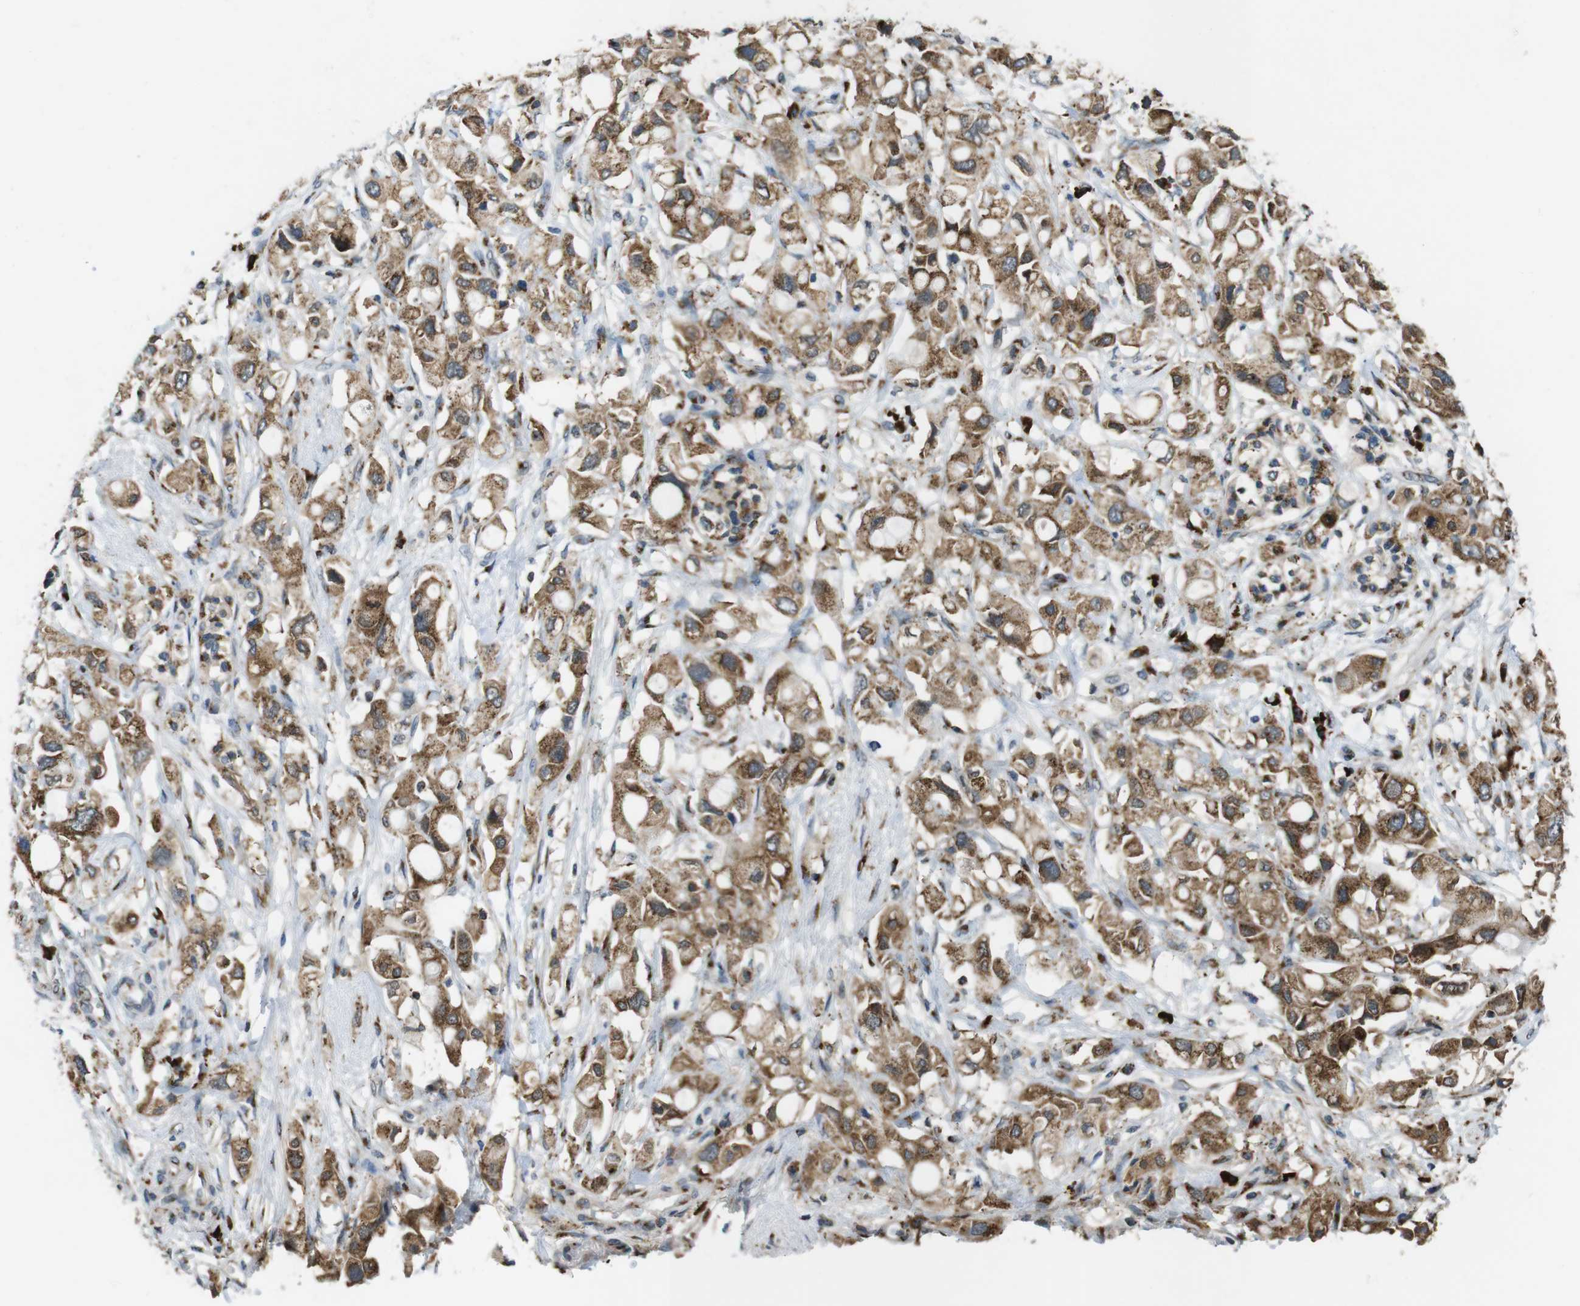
{"staining": {"intensity": "moderate", "quantity": ">75%", "location": "cytoplasmic/membranous"}, "tissue": "pancreatic cancer", "cell_type": "Tumor cells", "image_type": "cancer", "snomed": [{"axis": "morphology", "description": "Adenocarcinoma, NOS"}, {"axis": "topography", "description": "Pancreas"}], "caption": "Immunohistochemical staining of human adenocarcinoma (pancreatic) exhibits medium levels of moderate cytoplasmic/membranous expression in about >75% of tumor cells.", "gene": "ZFPL1", "patient": {"sex": "female", "age": 56}}